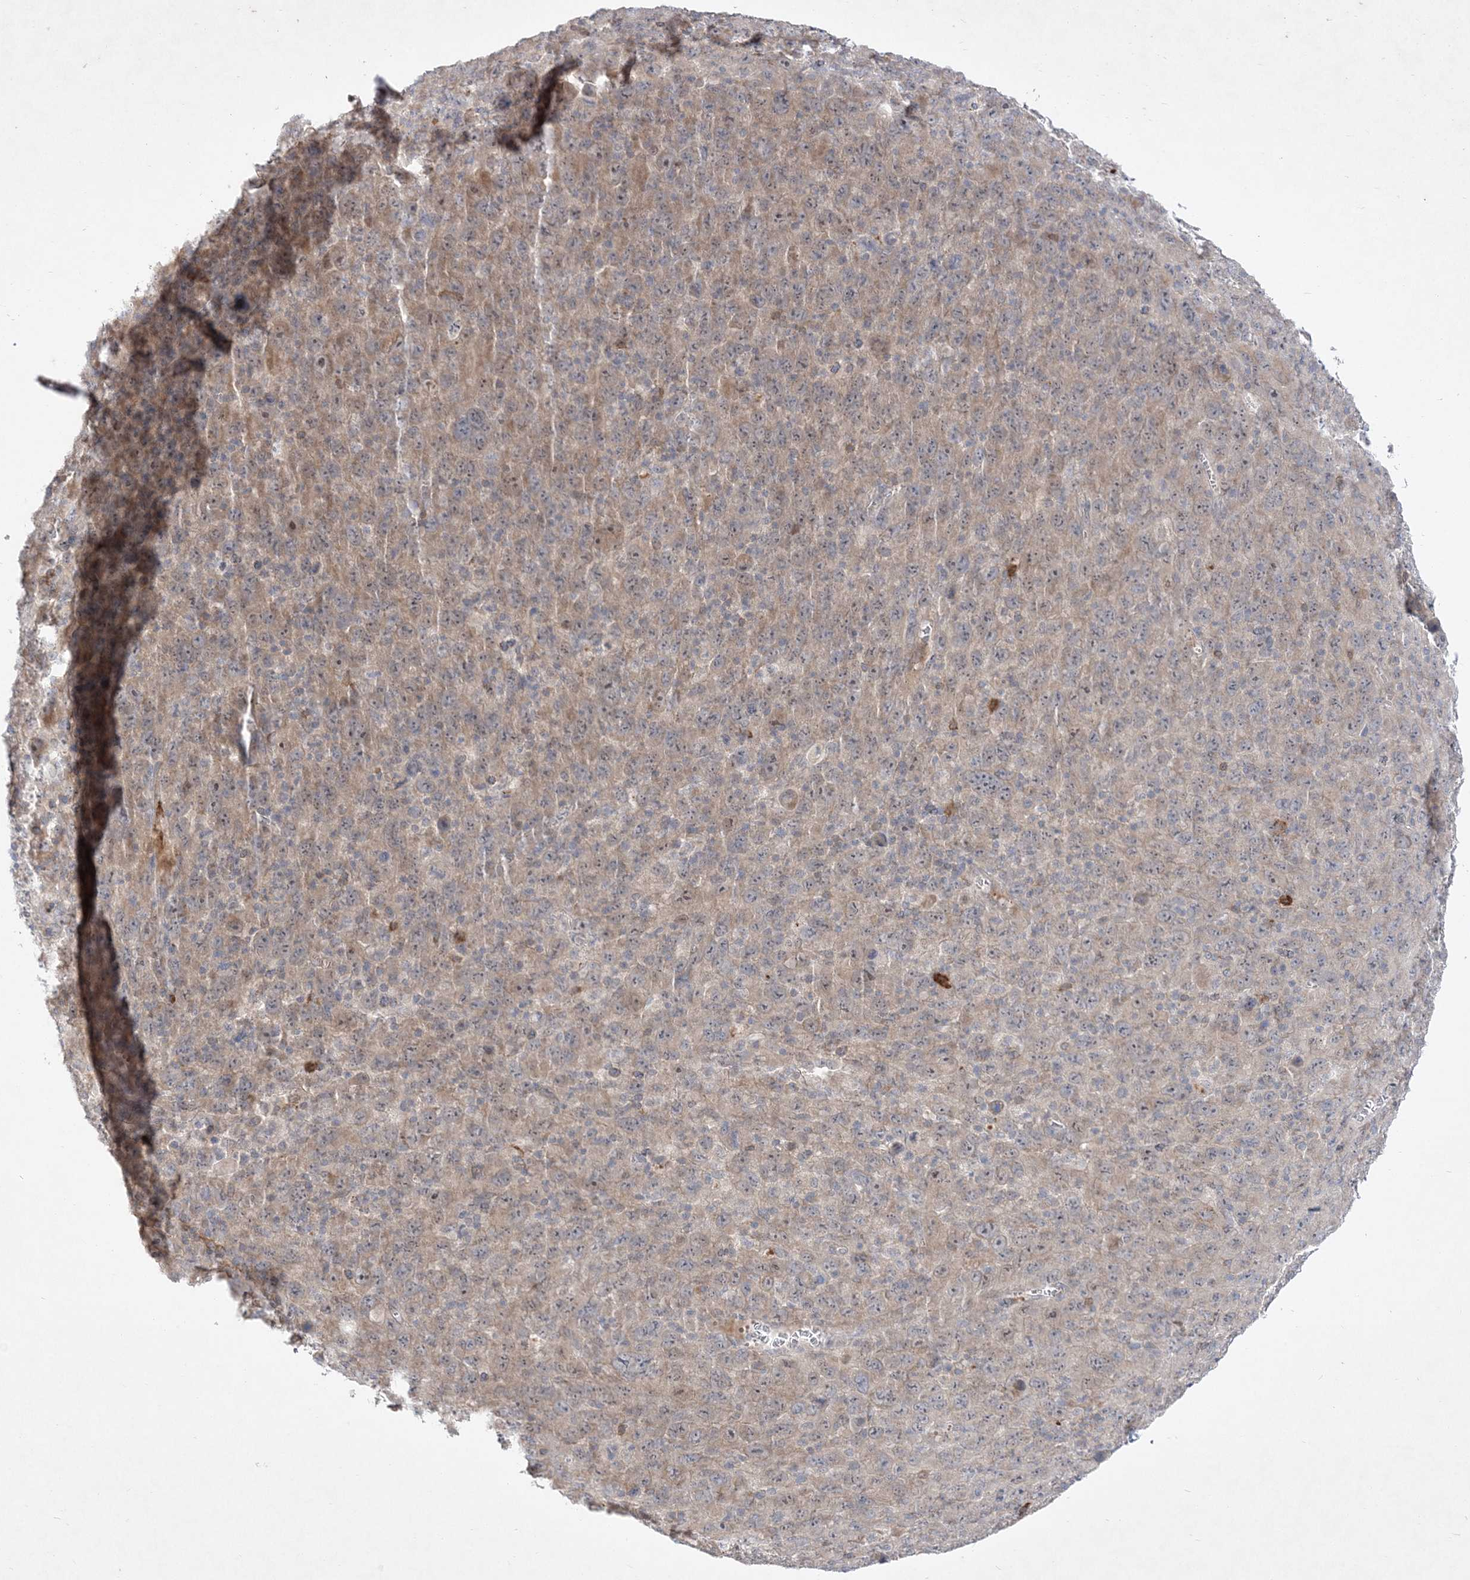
{"staining": {"intensity": "weak", "quantity": ">75%", "location": "cytoplasmic/membranous"}, "tissue": "melanoma", "cell_type": "Tumor cells", "image_type": "cancer", "snomed": [{"axis": "morphology", "description": "Malignant melanoma, Metastatic site"}, {"axis": "topography", "description": "Skin"}], "caption": "Melanoma stained with immunohistochemistry displays weak cytoplasmic/membranous staining in approximately >75% of tumor cells.", "gene": "CLNK", "patient": {"sex": "female", "age": 56}}